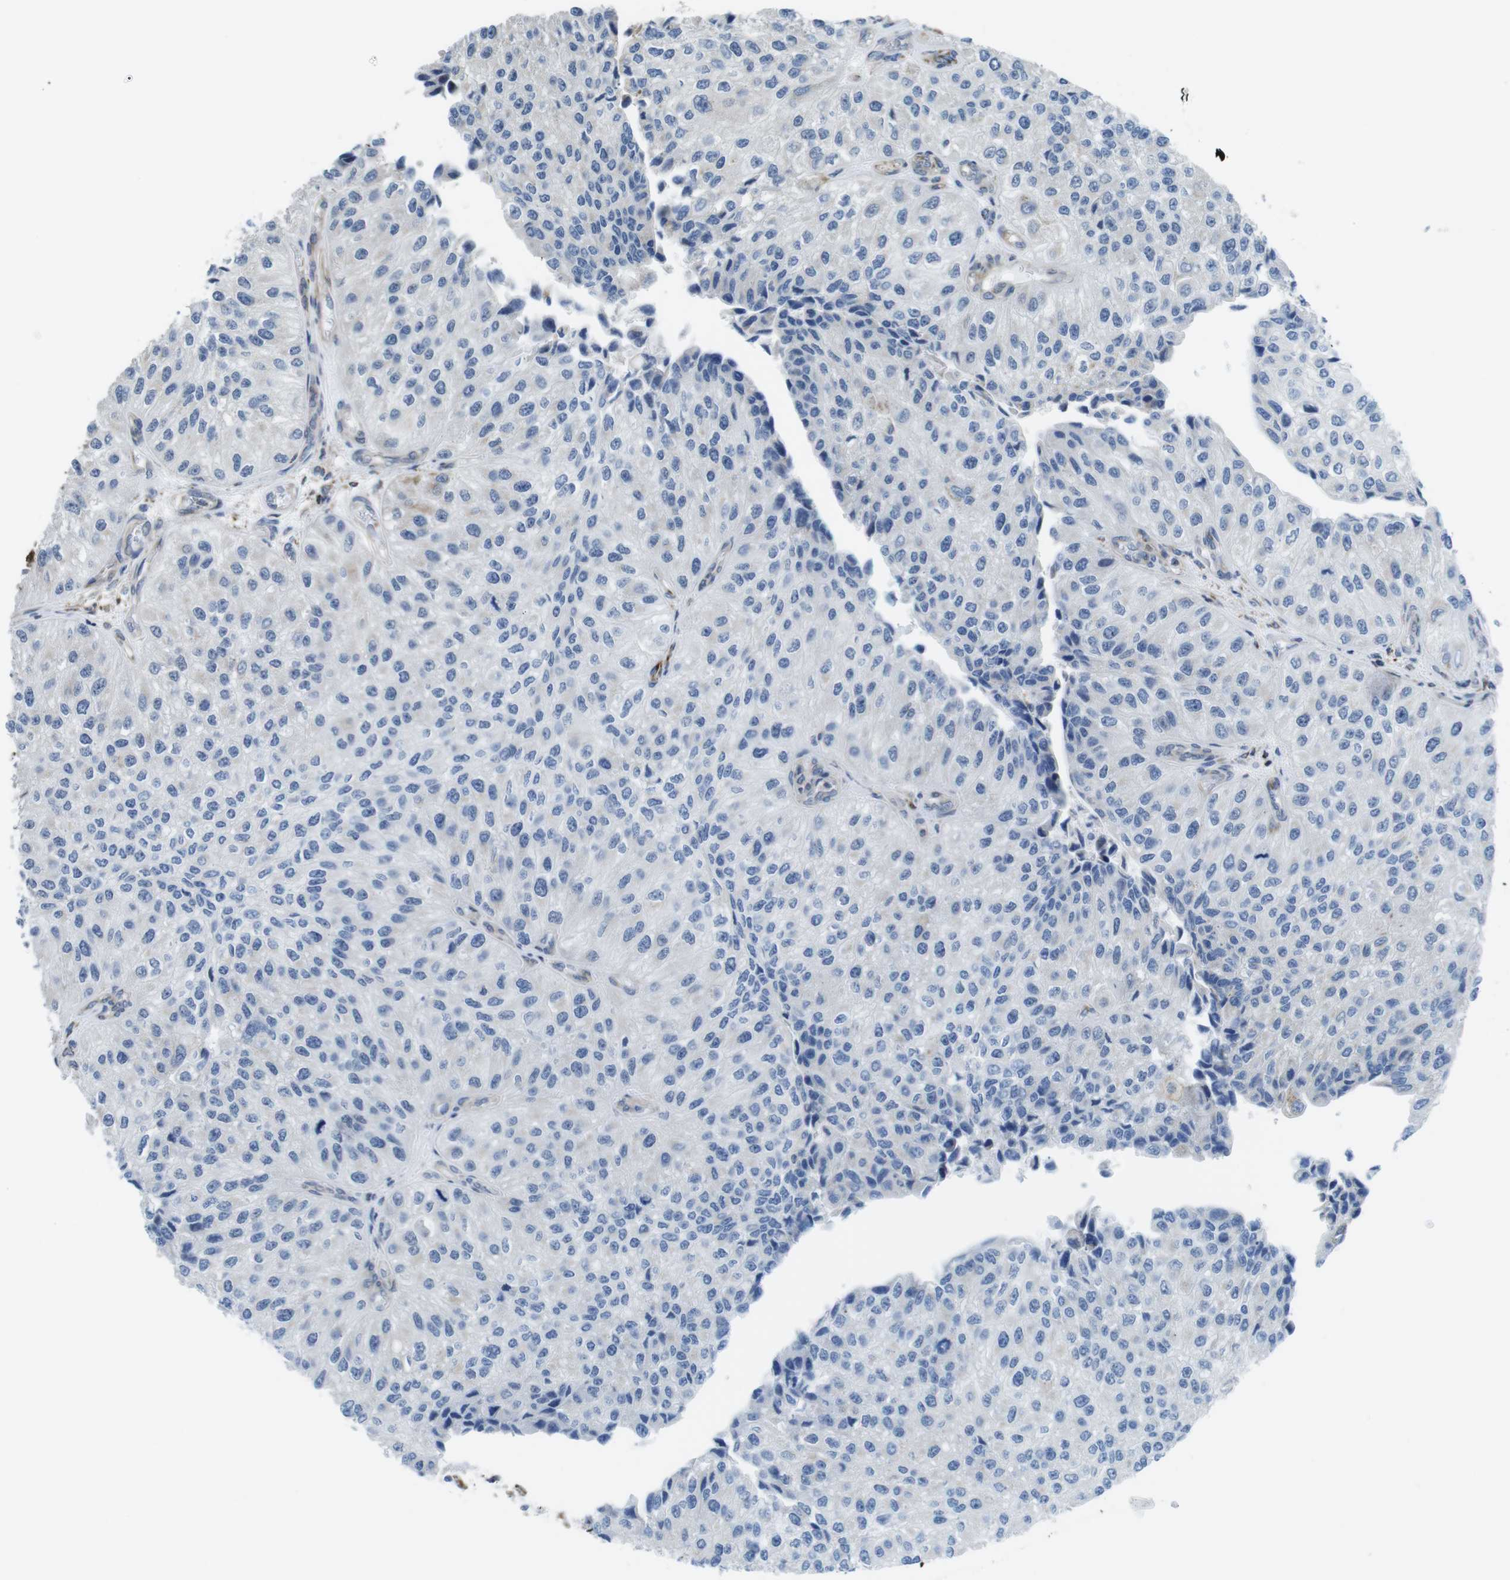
{"staining": {"intensity": "negative", "quantity": "none", "location": "none"}, "tissue": "urothelial cancer", "cell_type": "Tumor cells", "image_type": "cancer", "snomed": [{"axis": "morphology", "description": "Urothelial carcinoma, High grade"}, {"axis": "topography", "description": "Kidney"}, {"axis": "topography", "description": "Urinary bladder"}], "caption": "This is an immunohistochemistry micrograph of human urothelial cancer. There is no expression in tumor cells.", "gene": "KCNE3", "patient": {"sex": "male", "age": 77}}